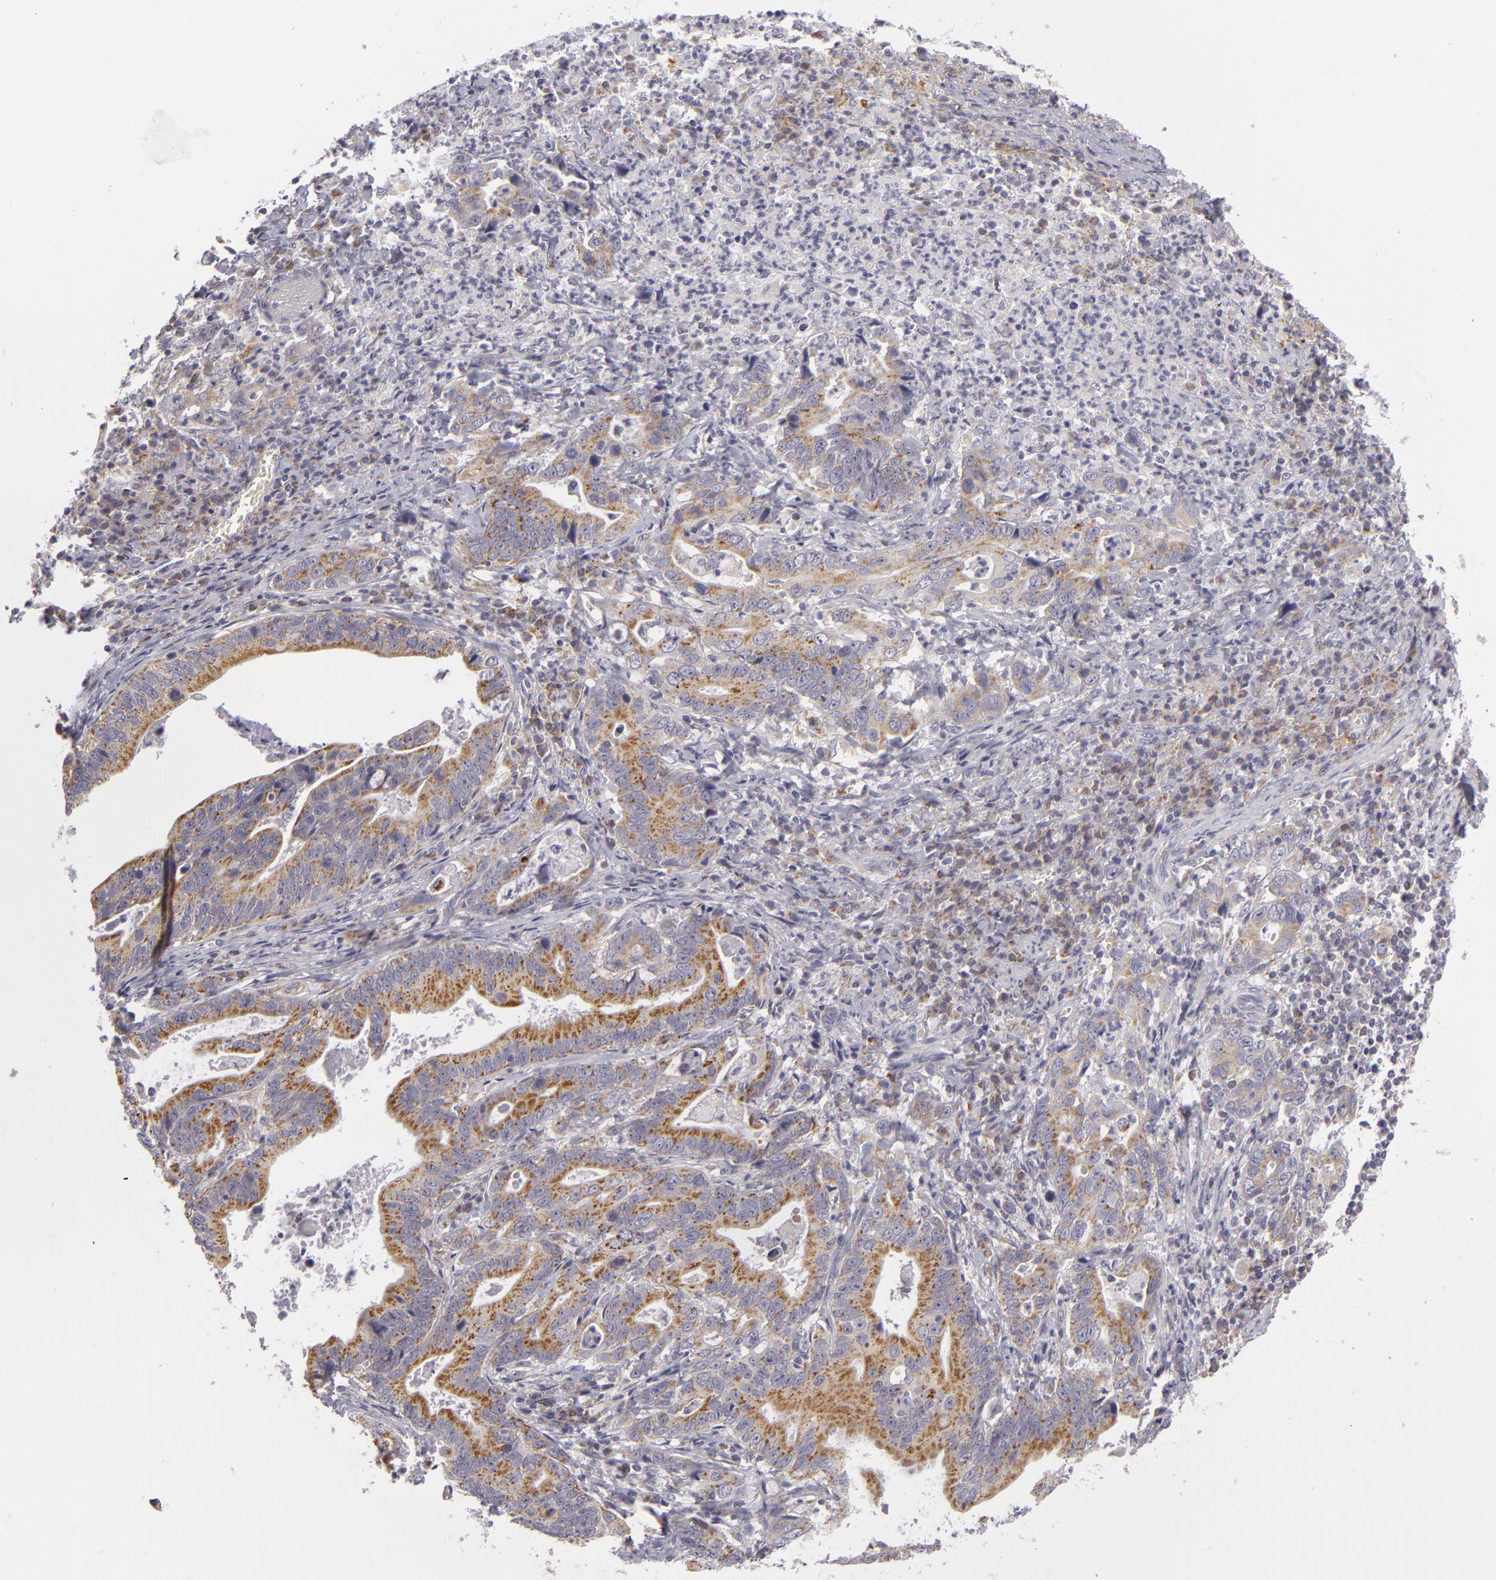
{"staining": {"intensity": "moderate", "quantity": ">75%", "location": "cytoplasmic/membranous"}, "tissue": "stomach cancer", "cell_type": "Tumor cells", "image_type": "cancer", "snomed": [{"axis": "morphology", "description": "Adenocarcinoma, NOS"}, {"axis": "topography", "description": "Stomach, upper"}], "caption": "Brown immunohistochemical staining in human adenocarcinoma (stomach) exhibits moderate cytoplasmic/membranous positivity in approximately >75% of tumor cells. Using DAB (3,3'-diaminobenzidine) (brown) and hematoxylin (blue) stains, captured at high magnification using brightfield microscopy.", "gene": "ATP2B3", "patient": {"sex": "male", "age": 63}}